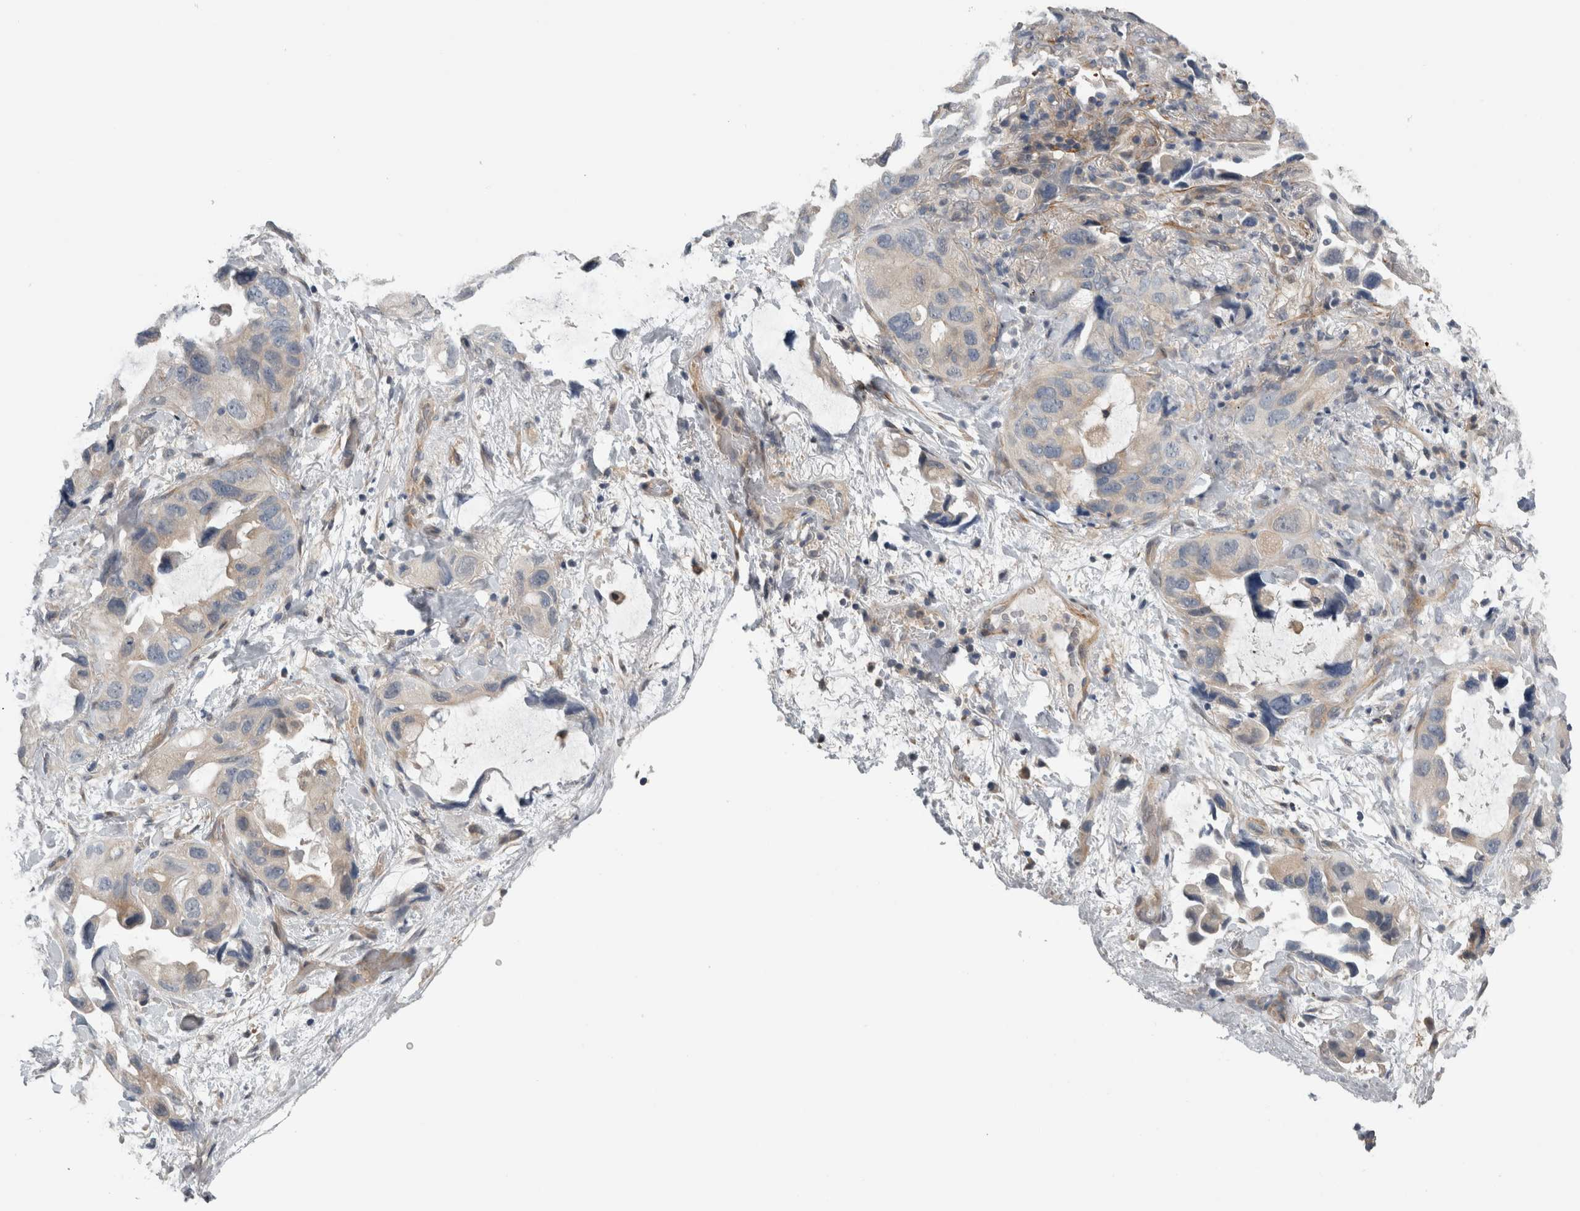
{"staining": {"intensity": "weak", "quantity": "<25%", "location": "cytoplasmic/membranous"}, "tissue": "lung cancer", "cell_type": "Tumor cells", "image_type": "cancer", "snomed": [{"axis": "morphology", "description": "Squamous cell carcinoma, NOS"}, {"axis": "topography", "description": "Lung"}], "caption": "Squamous cell carcinoma (lung) was stained to show a protein in brown. There is no significant staining in tumor cells.", "gene": "NAPRT", "patient": {"sex": "female", "age": 73}}